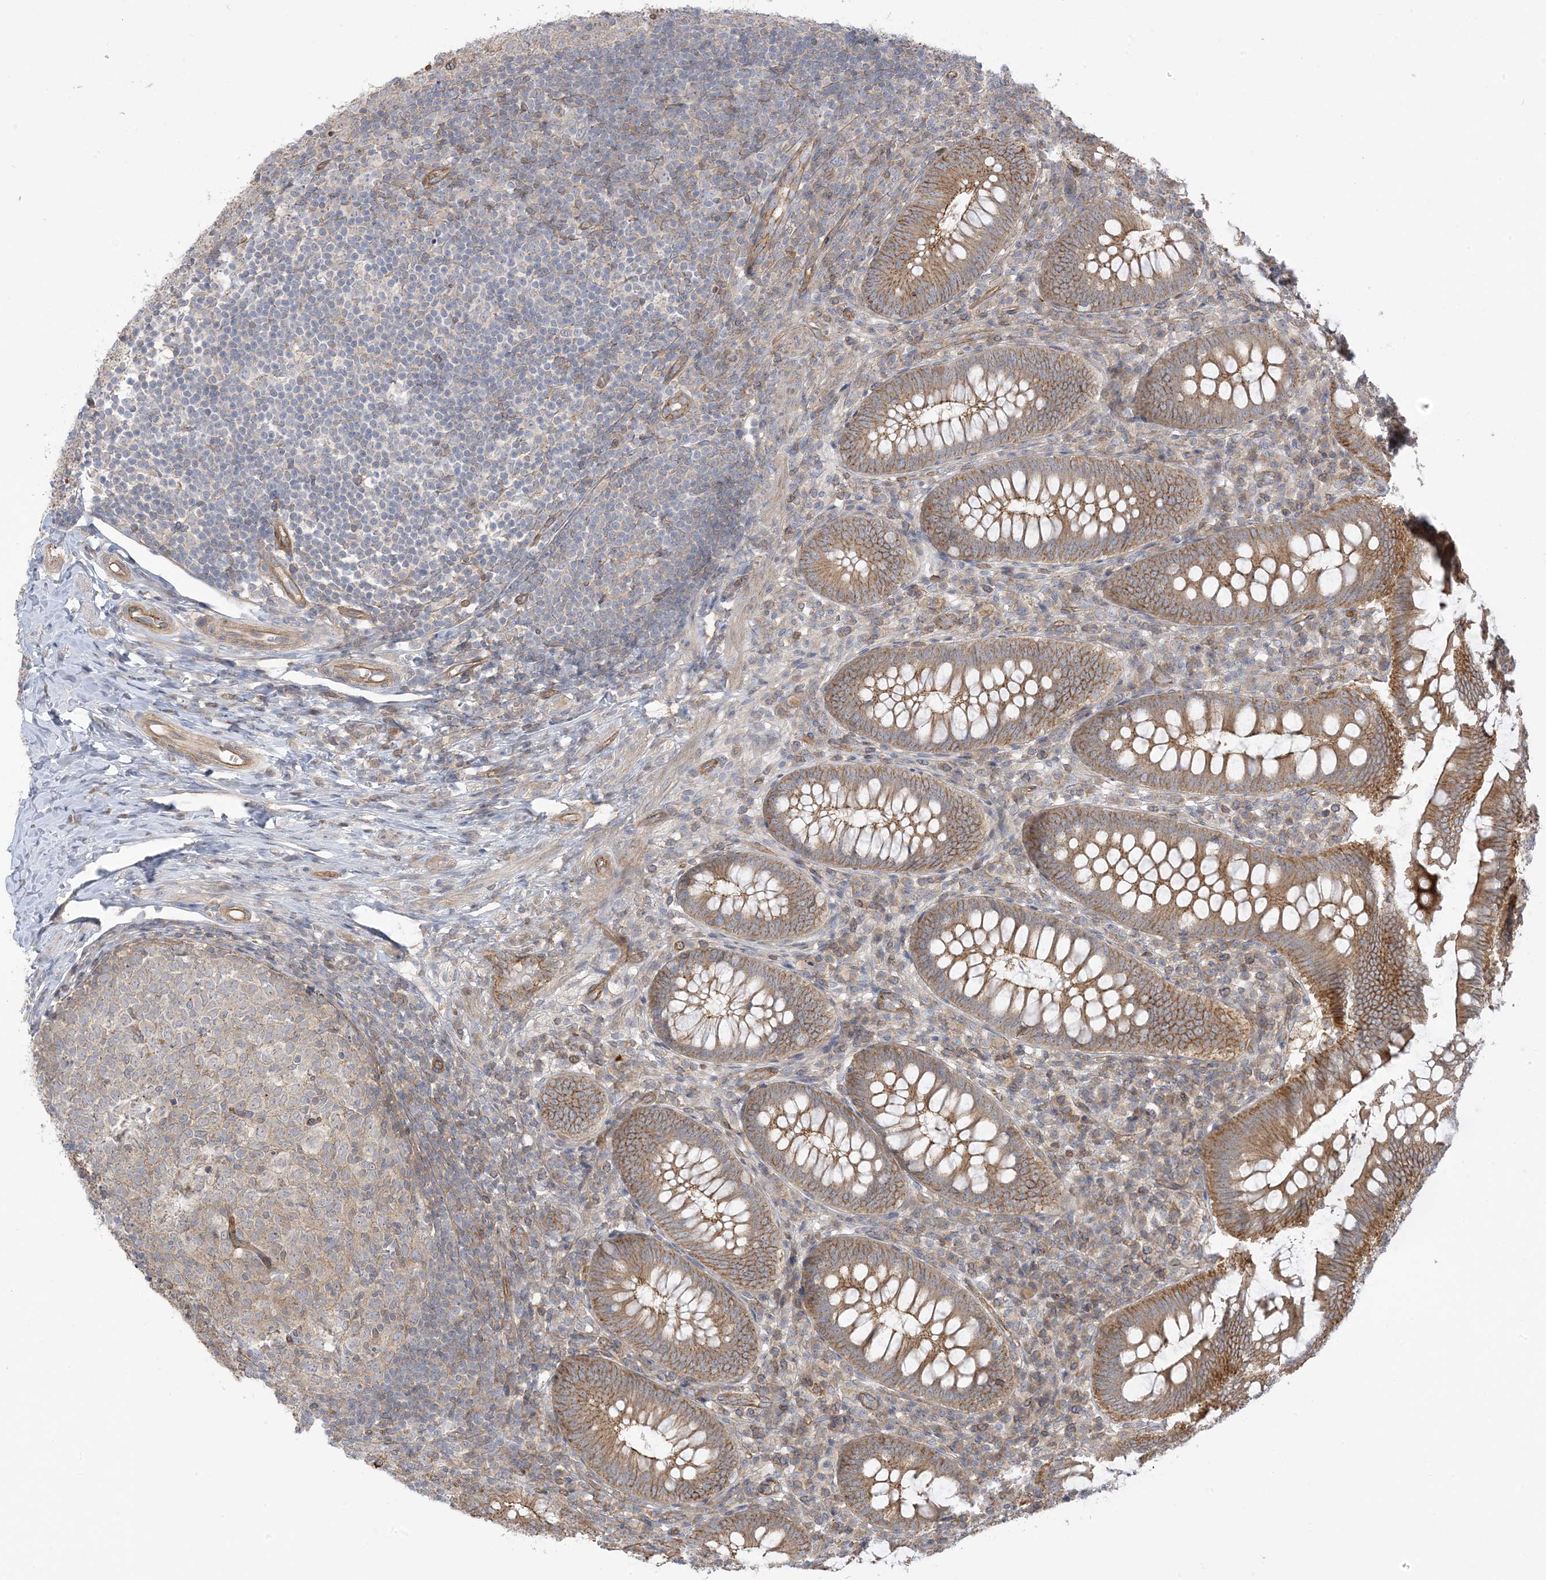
{"staining": {"intensity": "moderate", "quantity": ">75%", "location": "cytoplasmic/membranous"}, "tissue": "appendix", "cell_type": "Glandular cells", "image_type": "normal", "snomed": [{"axis": "morphology", "description": "Normal tissue, NOS"}, {"axis": "topography", "description": "Appendix"}], "caption": "This histopathology image displays IHC staining of benign human appendix, with medium moderate cytoplasmic/membranous staining in about >75% of glandular cells.", "gene": "ICMT", "patient": {"sex": "male", "age": 14}}